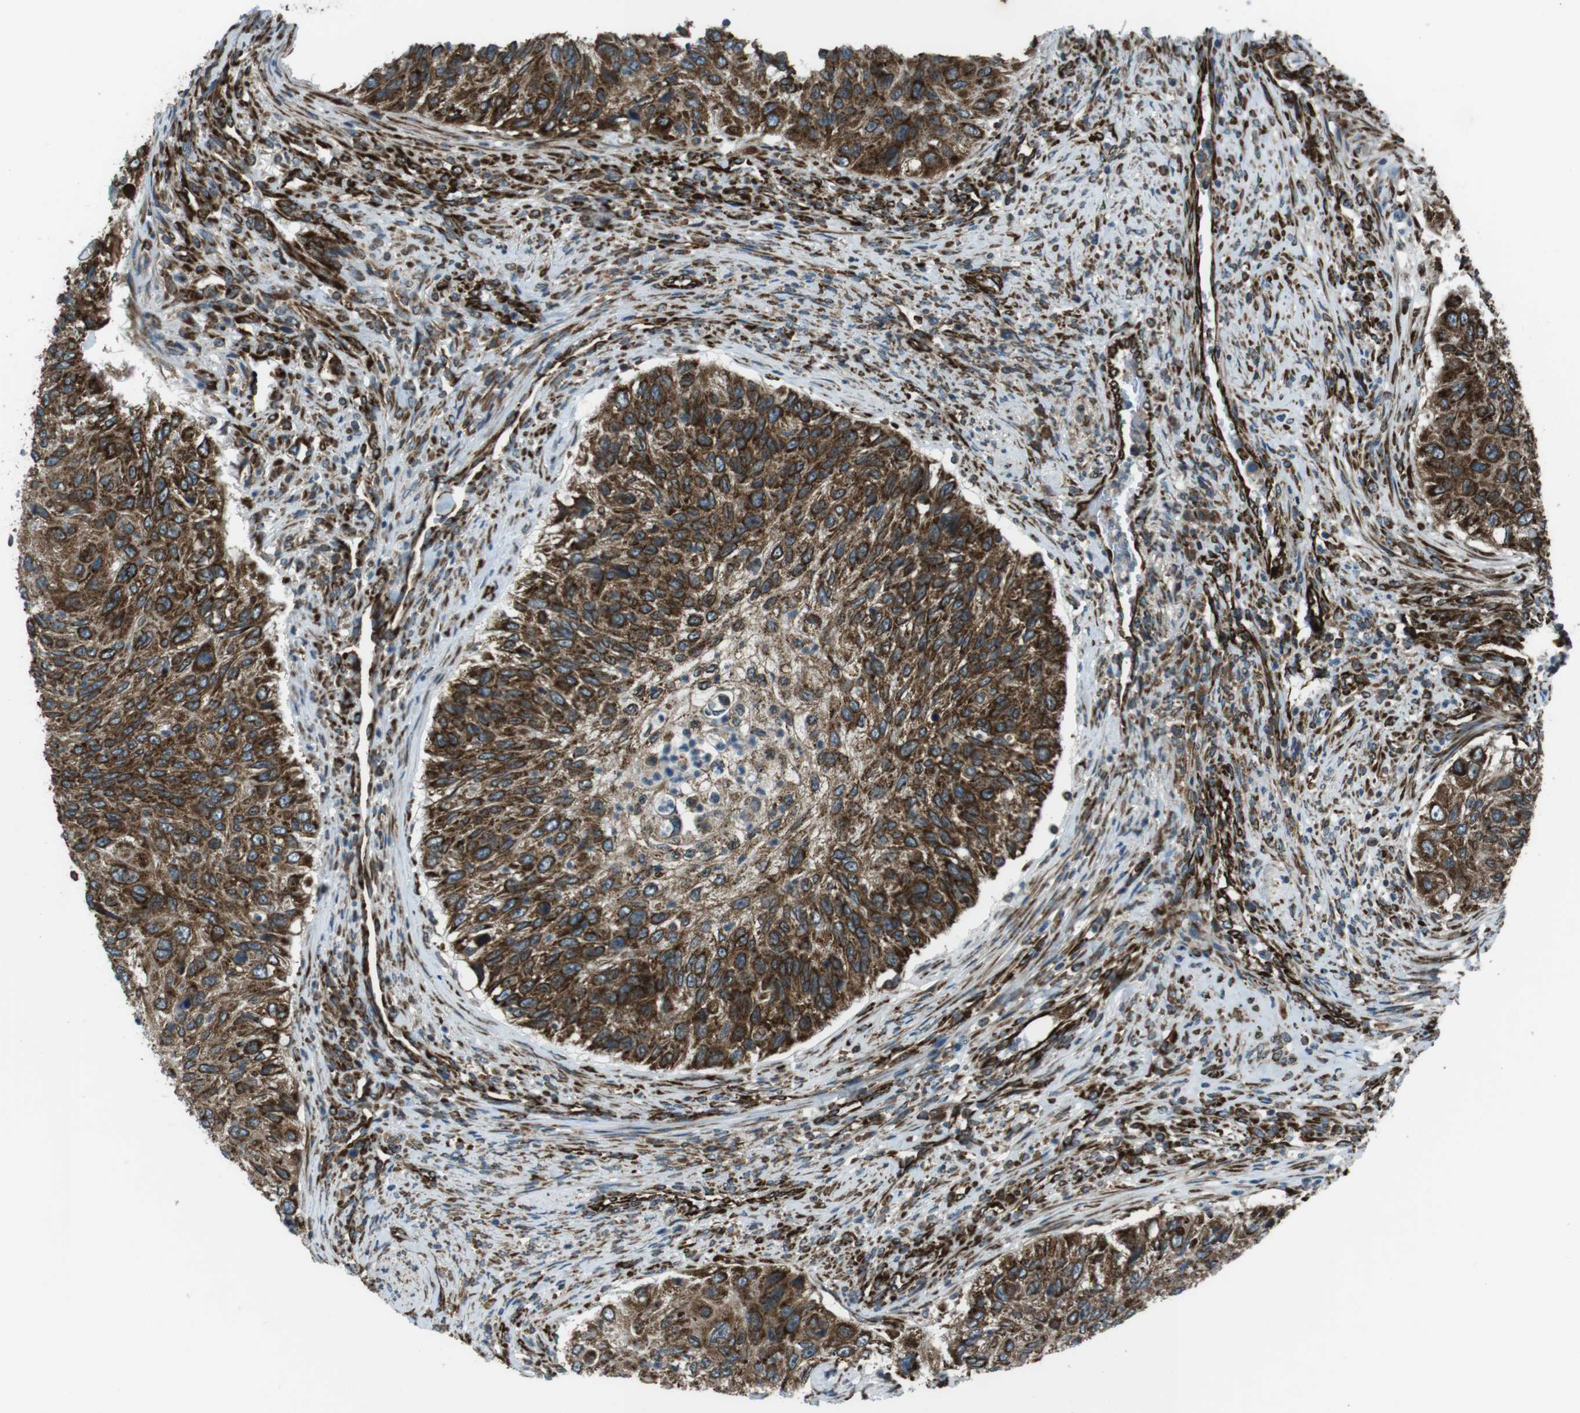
{"staining": {"intensity": "strong", "quantity": ">75%", "location": "cytoplasmic/membranous"}, "tissue": "urothelial cancer", "cell_type": "Tumor cells", "image_type": "cancer", "snomed": [{"axis": "morphology", "description": "Urothelial carcinoma, High grade"}, {"axis": "topography", "description": "Urinary bladder"}], "caption": "The immunohistochemical stain highlights strong cytoplasmic/membranous staining in tumor cells of urothelial cancer tissue.", "gene": "KTN1", "patient": {"sex": "female", "age": 60}}